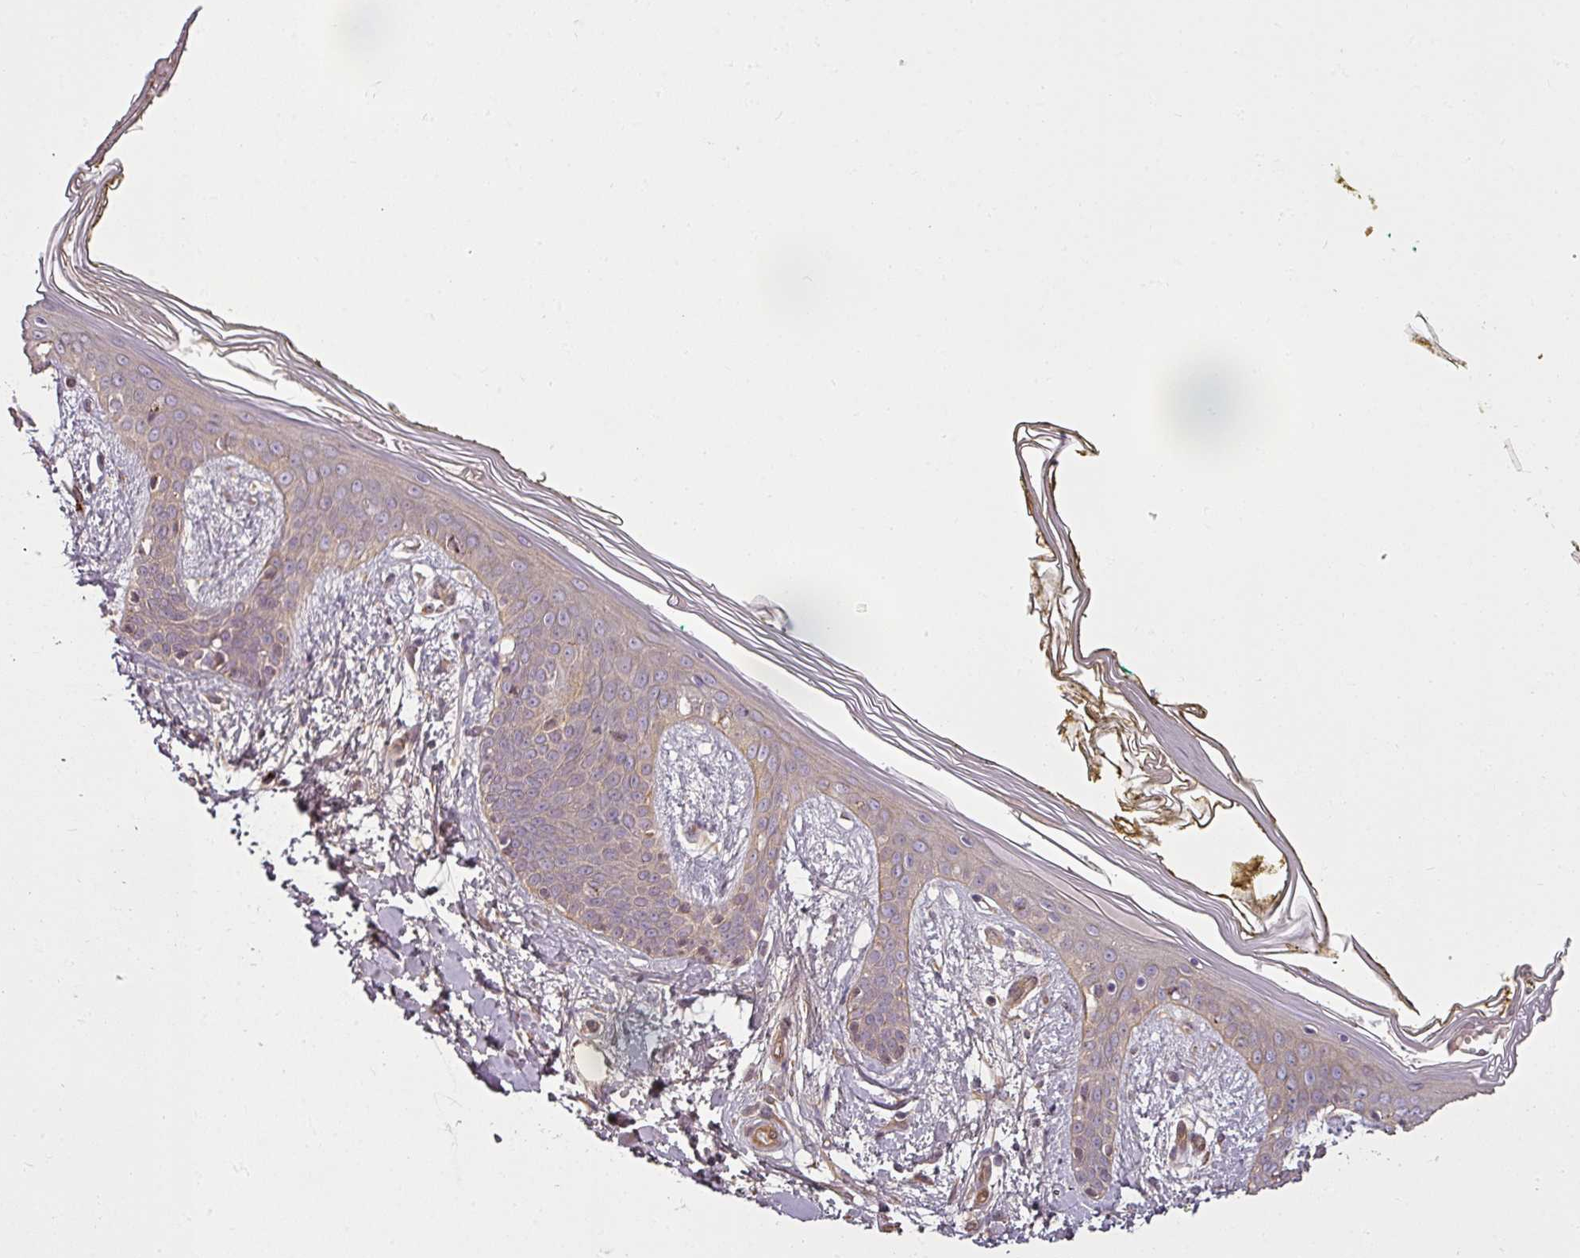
{"staining": {"intensity": "moderate", "quantity": ">75%", "location": "cytoplasmic/membranous"}, "tissue": "skin", "cell_type": "Fibroblasts", "image_type": "normal", "snomed": [{"axis": "morphology", "description": "Normal tissue, NOS"}, {"axis": "topography", "description": "Skin"}], "caption": "Skin stained for a protein shows moderate cytoplasmic/membranous positivity in fibroblasts. The protein is shown in brown color, while the nuclei are stained blue.", "gene": "DIMT1", "patient": {"sex": "female", "age": 34}}